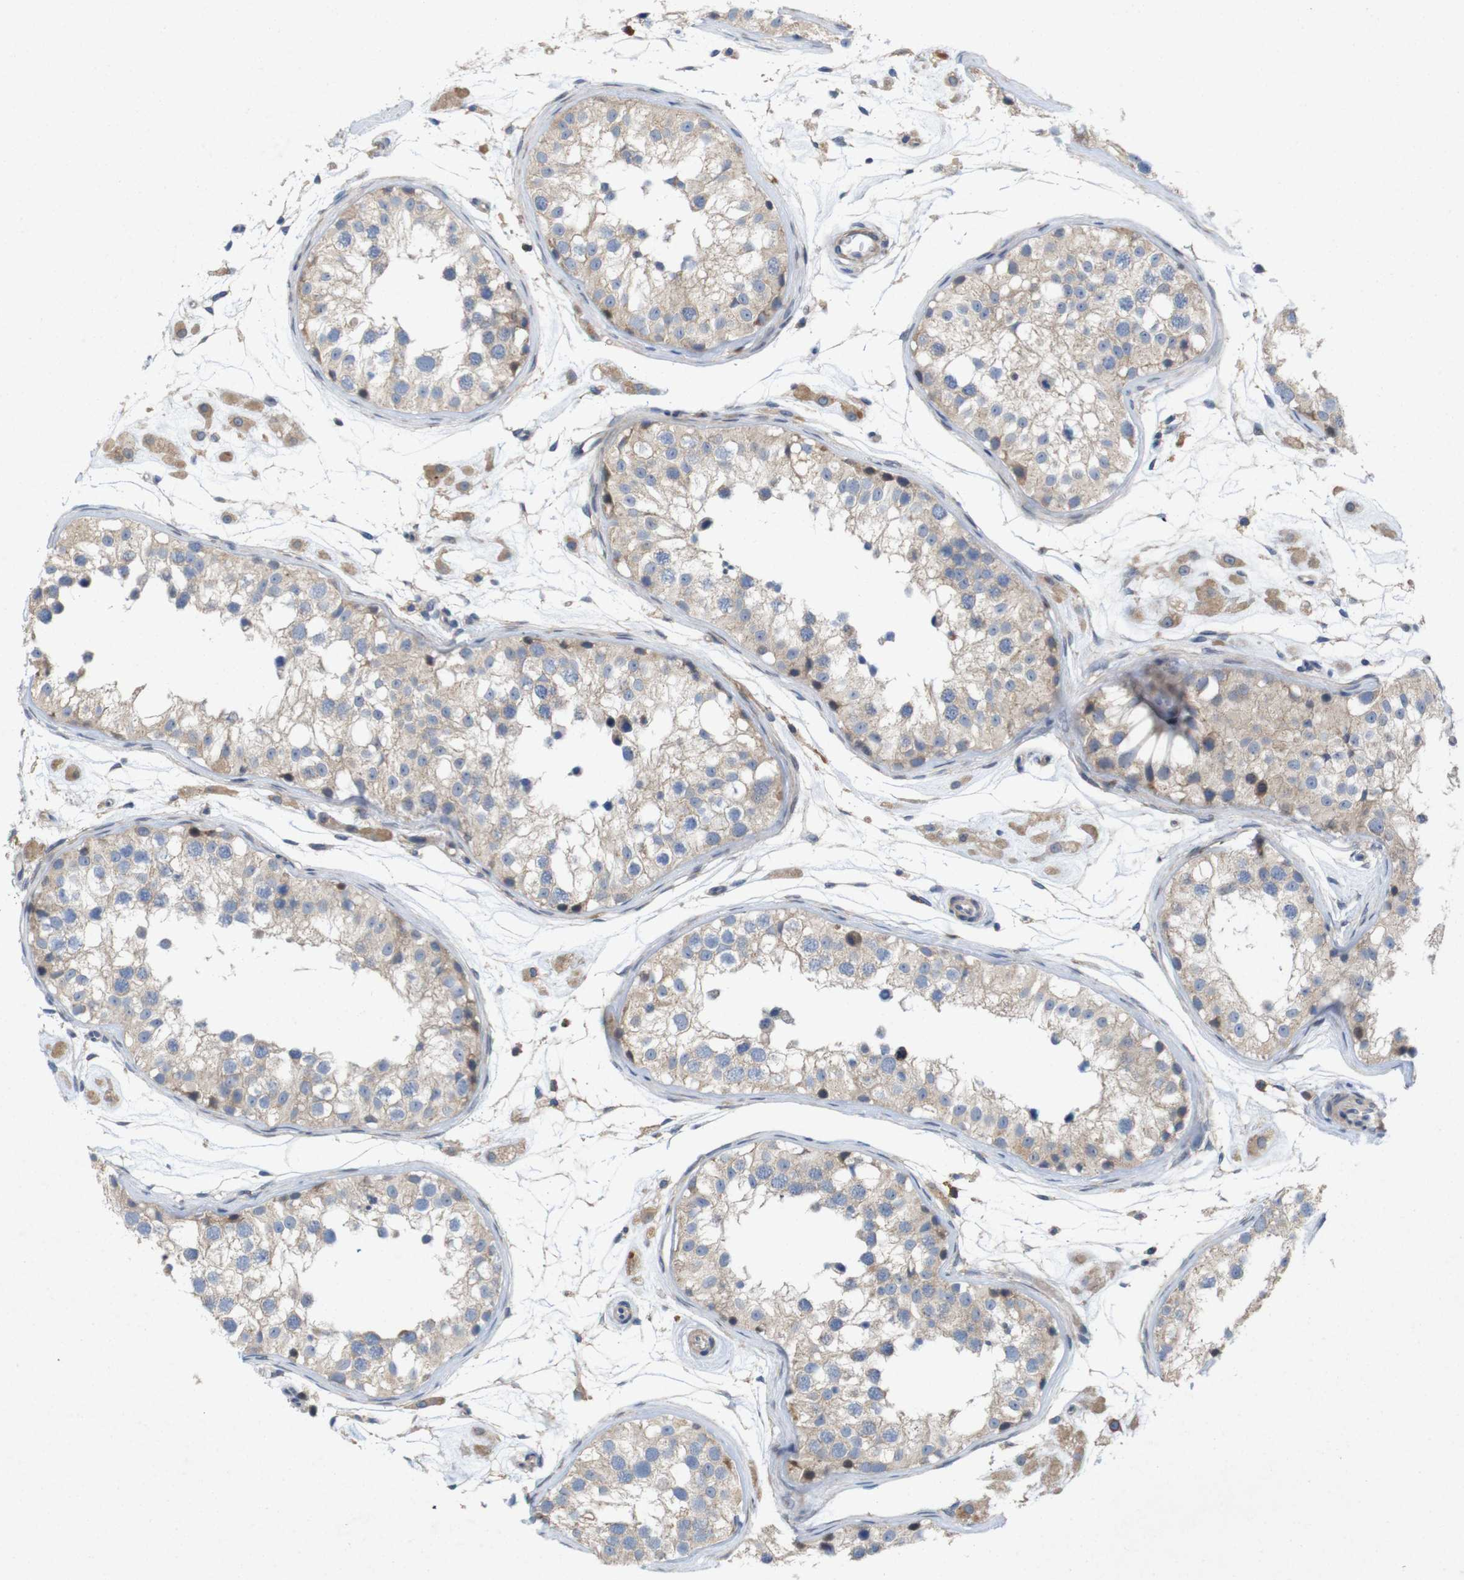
{"staining": {"intensity": "weak", "quantity": "25%-75%", "location": "cytoplasmic/membranous"}, "tissue": "testis", "cell_type": "Cells in seminiferous ducts", "image_type": "normal", "snomed": [{"axis": "morphology", "description": "Normal tissue, NOS"}, {"axis": "morphology", "description": "Adenocarcinoma, metastatic, NOS"}, {"axis": "topography", "description": "Testis"}], "caption": "Weak cytoplasmic/membranous protein staining is present in approximately 25%-75% of cells in seminiferous ducts in testis.", "gene": "SIGLEC8", "patient": {"sex": "male", "age": 26}}